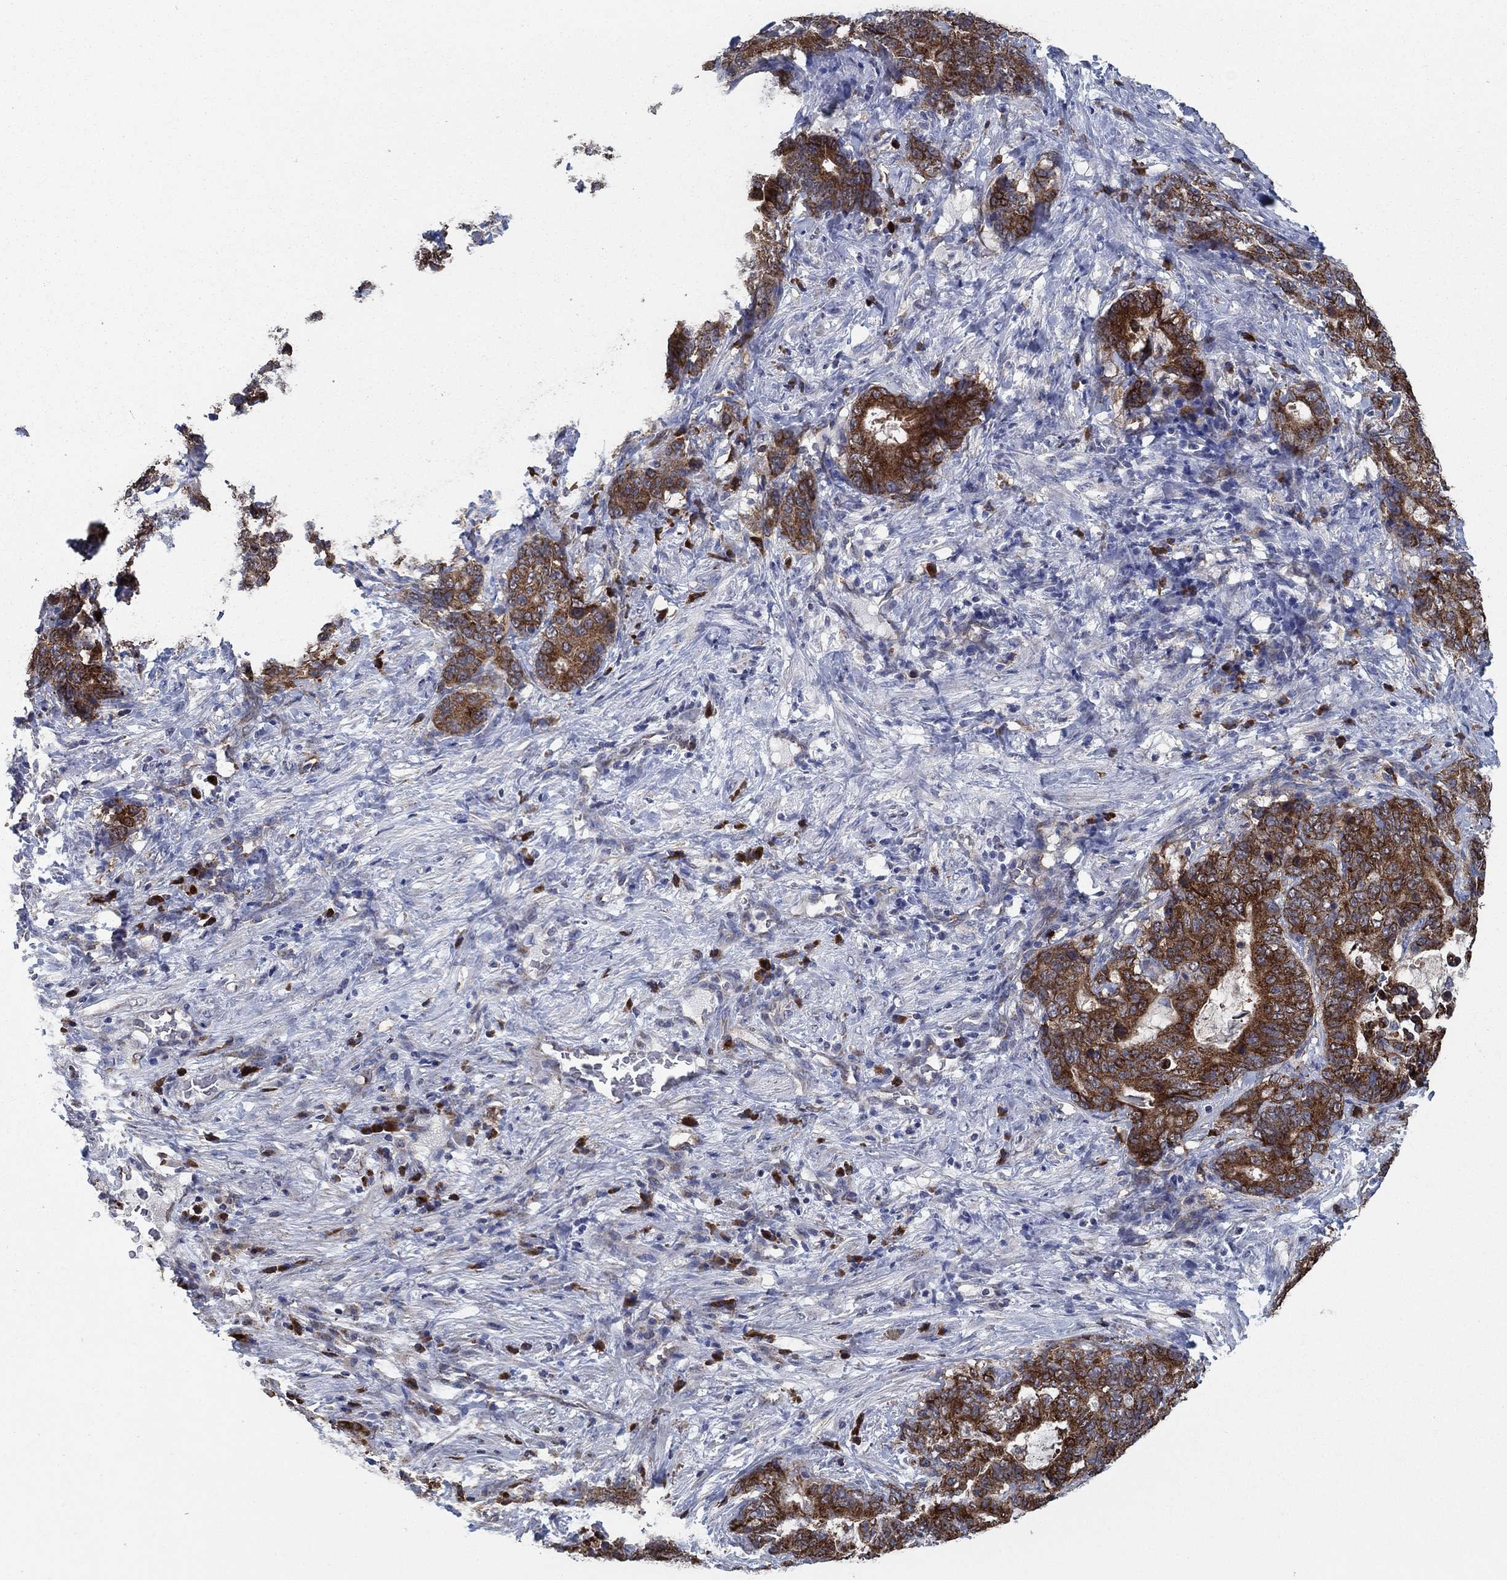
{"staining": {"intensity": "strong", "quantity": ">75%", "location": "cytoplasmic/membranous"}, "tissue": "stomach cancer", "cell_type": "Tumor cells", "image_type": "cancer", "snomed": [{"axis": "morphology", "description": "Normal tissue, NOS"}, {"axis": "morphology", "description": "Adenocarcinoma, NOS"}, {"axis": "topography", "description": "Stomach"}], "caption": "A high-resolution histopathology image shows IHC staining of adenocarcinoma (stomach), which shows strong cytoplasmic/membranous positivity in approximately >75% of tumor cells. The staining was performed using DAB (3,3'-diaminobenzidine) to visualize the protein expression in brown, while the nuclei were stained in blue with hematoxylin (Magnification: 20x).", "gene": "HID1", "patient": {"sex": "female", "age": 64}}